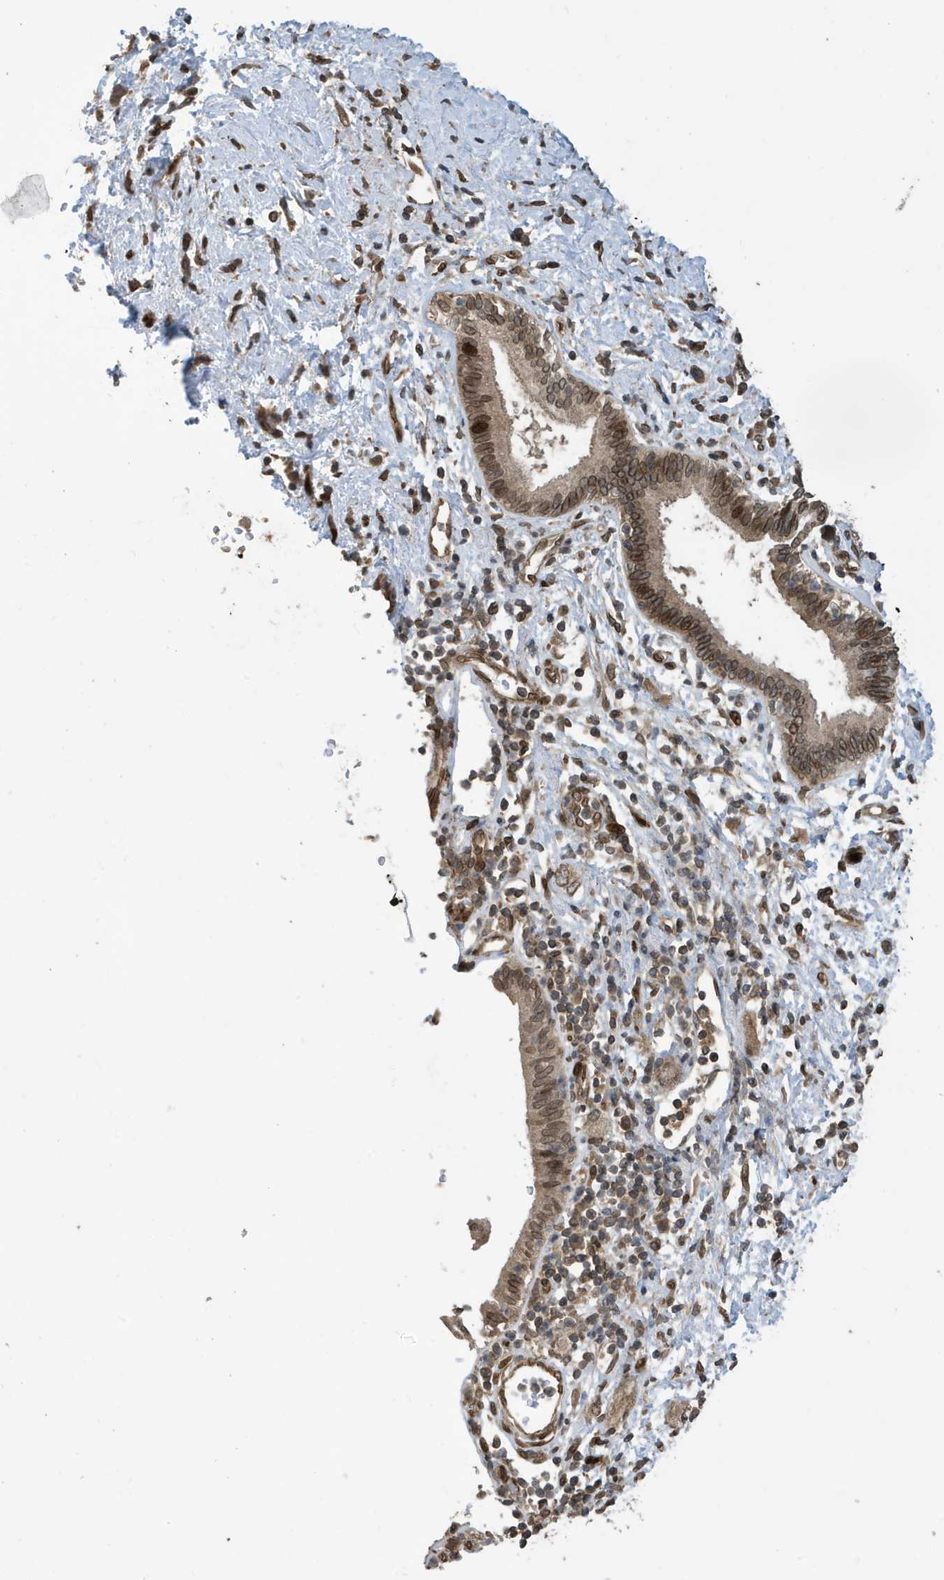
{"staining": {"intensity": "moderate", "quantity": ">75%", "location": "nuclear"}, "tissue": "pancreatic cancer", "cell_type": "Tumor cells", "image_type": "cancer", "snomed": [{"axis": "morphology", "description": "Adenocarcinoma, NOS"}, {"axis": "topography", "description": "Pancreas"}], "caption": "A medium amount of moderate nuclear positivity is present in about >75% of tumor cells in pancreatic cancer tissue.", "gene": "DUSP18", "patient": {"sex": "female", "age": 73}}